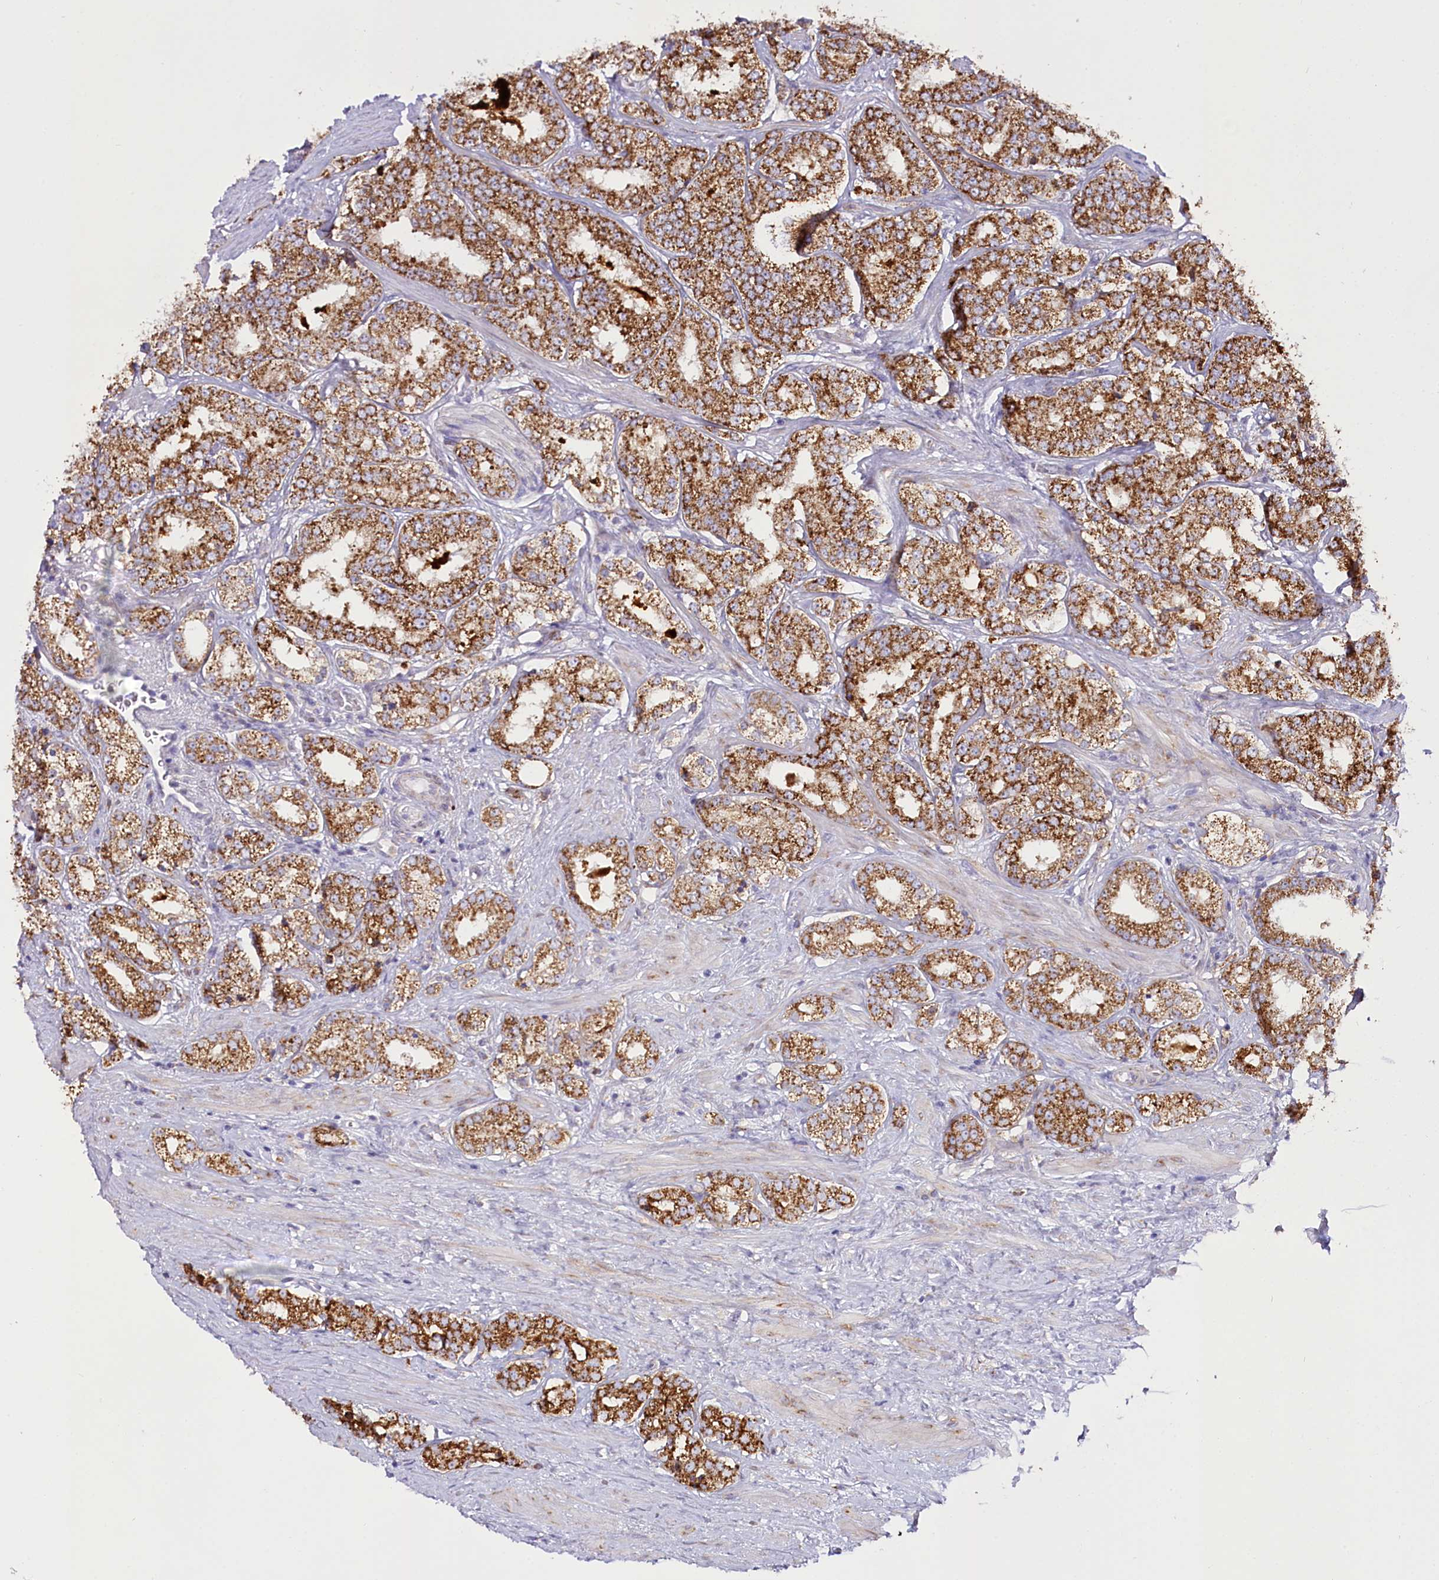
{"staining": {"intensity": "strong", "quantity": ">75%", "location": "cytoplasmic/membranous"}, "tissue": "prostate cancer", "cell_type": "Tumor cells", "image_type": "cancer", "snomed": [{"axis": "morphology", "description": "Normal tissue, NOS"}, {"axis": "morphology", "description": "Adenocarcinoma, High grade"}, {"axis": "topography", "description": "Prostate"}], "caption": "IHC photomicrograph of prostate cancer stained for a protein (brown), which demonstrates high levels of strong cytoplasmic/membranous staining in about >75% of tumor cells.", "gene": "THUMPD3", "patient": {"sex": "male", "age": 83}}